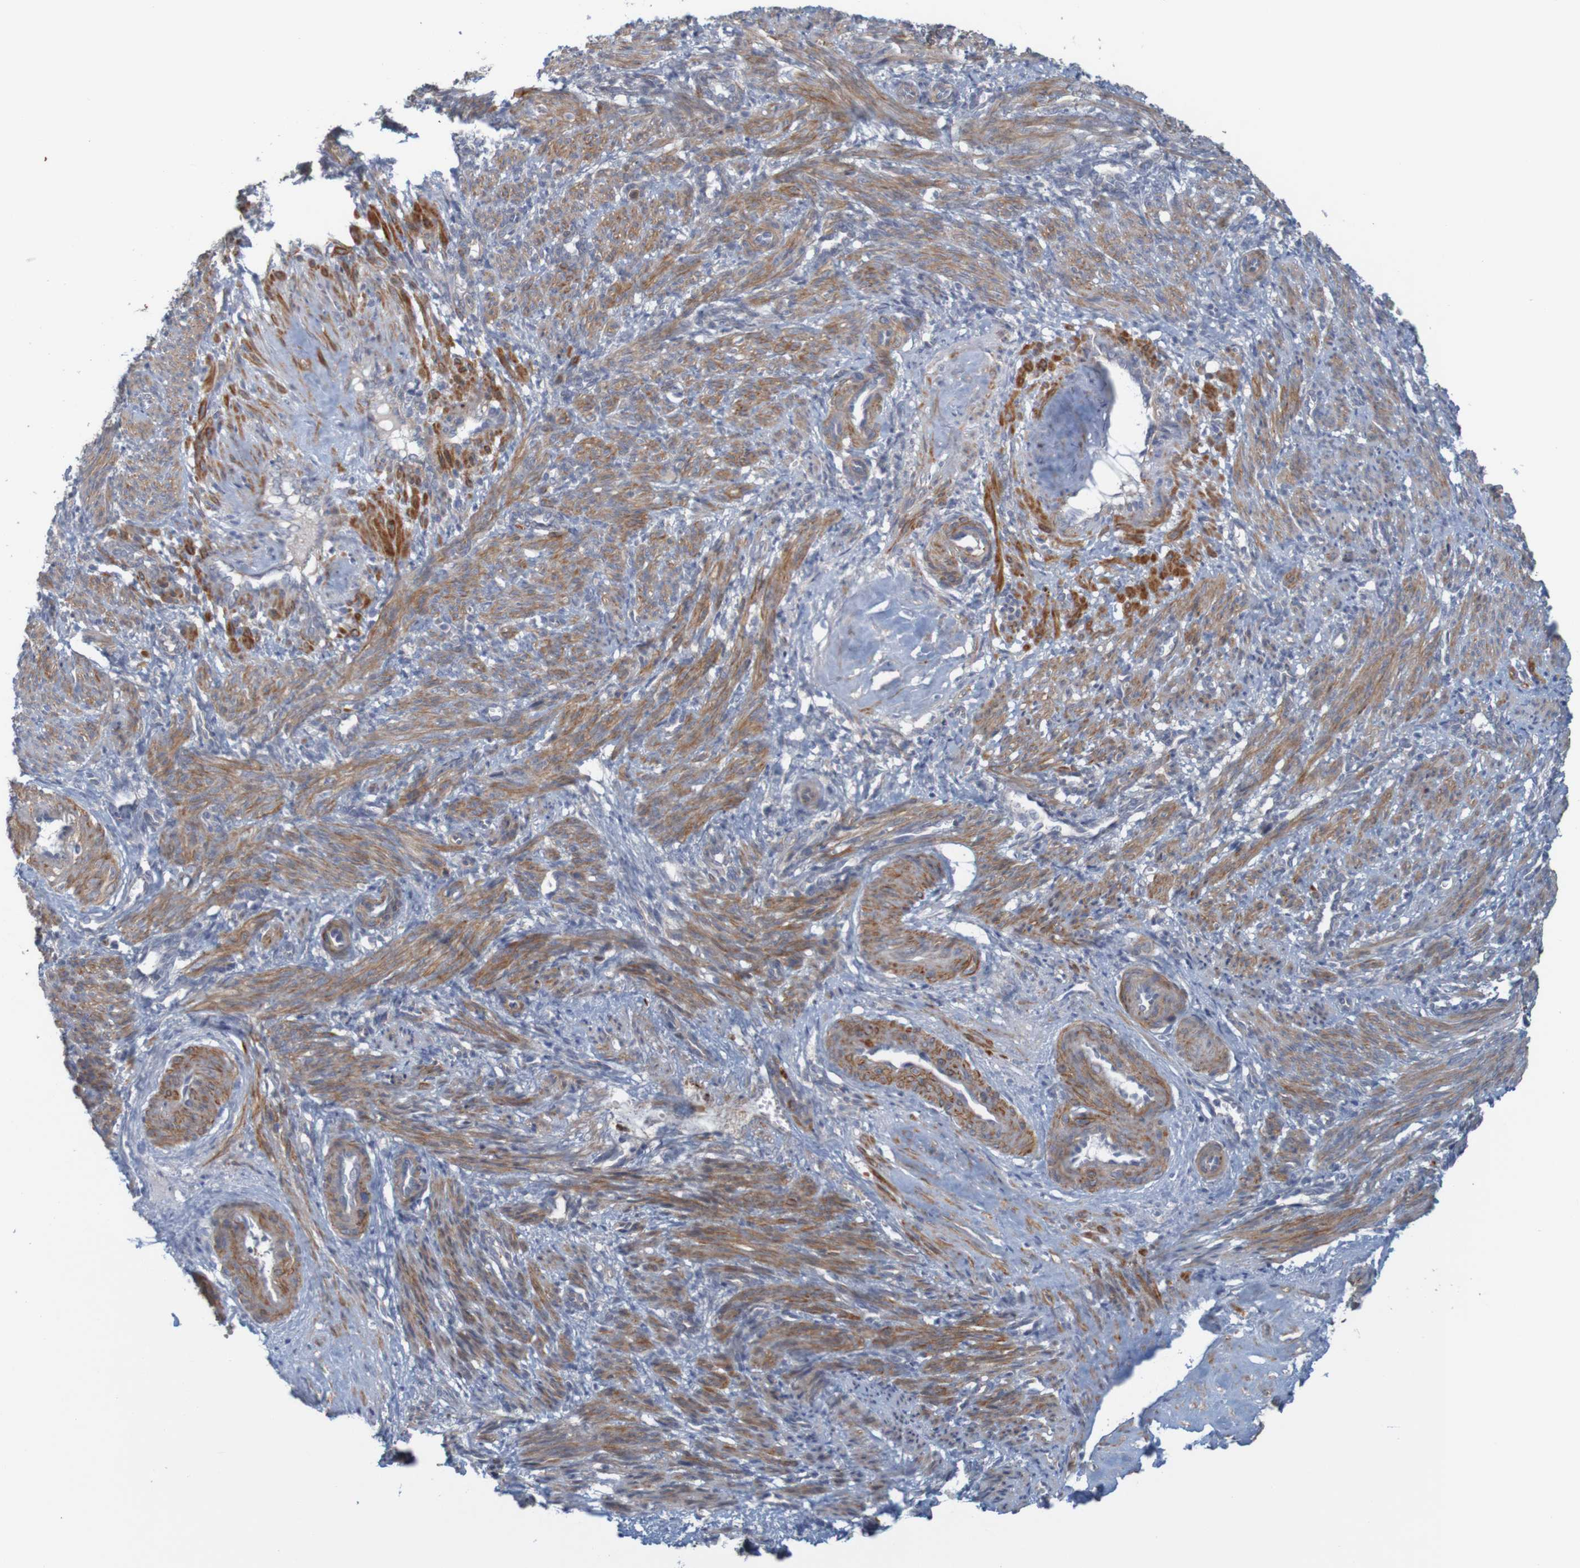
{"staining": {"intensity": "moderate", "quantity": ">75%", "location": "cytoplasmic/membranous"}, "tissue": "smooth muscle", "cell_type": "Smooth muscle cells", "image_type": "normal", "snomed": [{"axis": "morphology", "description": "Normal tissue, NOS"}, {"axis": "topography", "description": "Endometrium"}], "caption": "Brown immunohistochemical staining in unremarkable smooth muscle displays moderate cytoplasmic/membranous positivity in about >75% of smooth muscle cells. (DAB = brown stain, brightfield microscopy at high magnification).", "gene": "KRT23", "patient": {"sex": "female", "age": 33}}